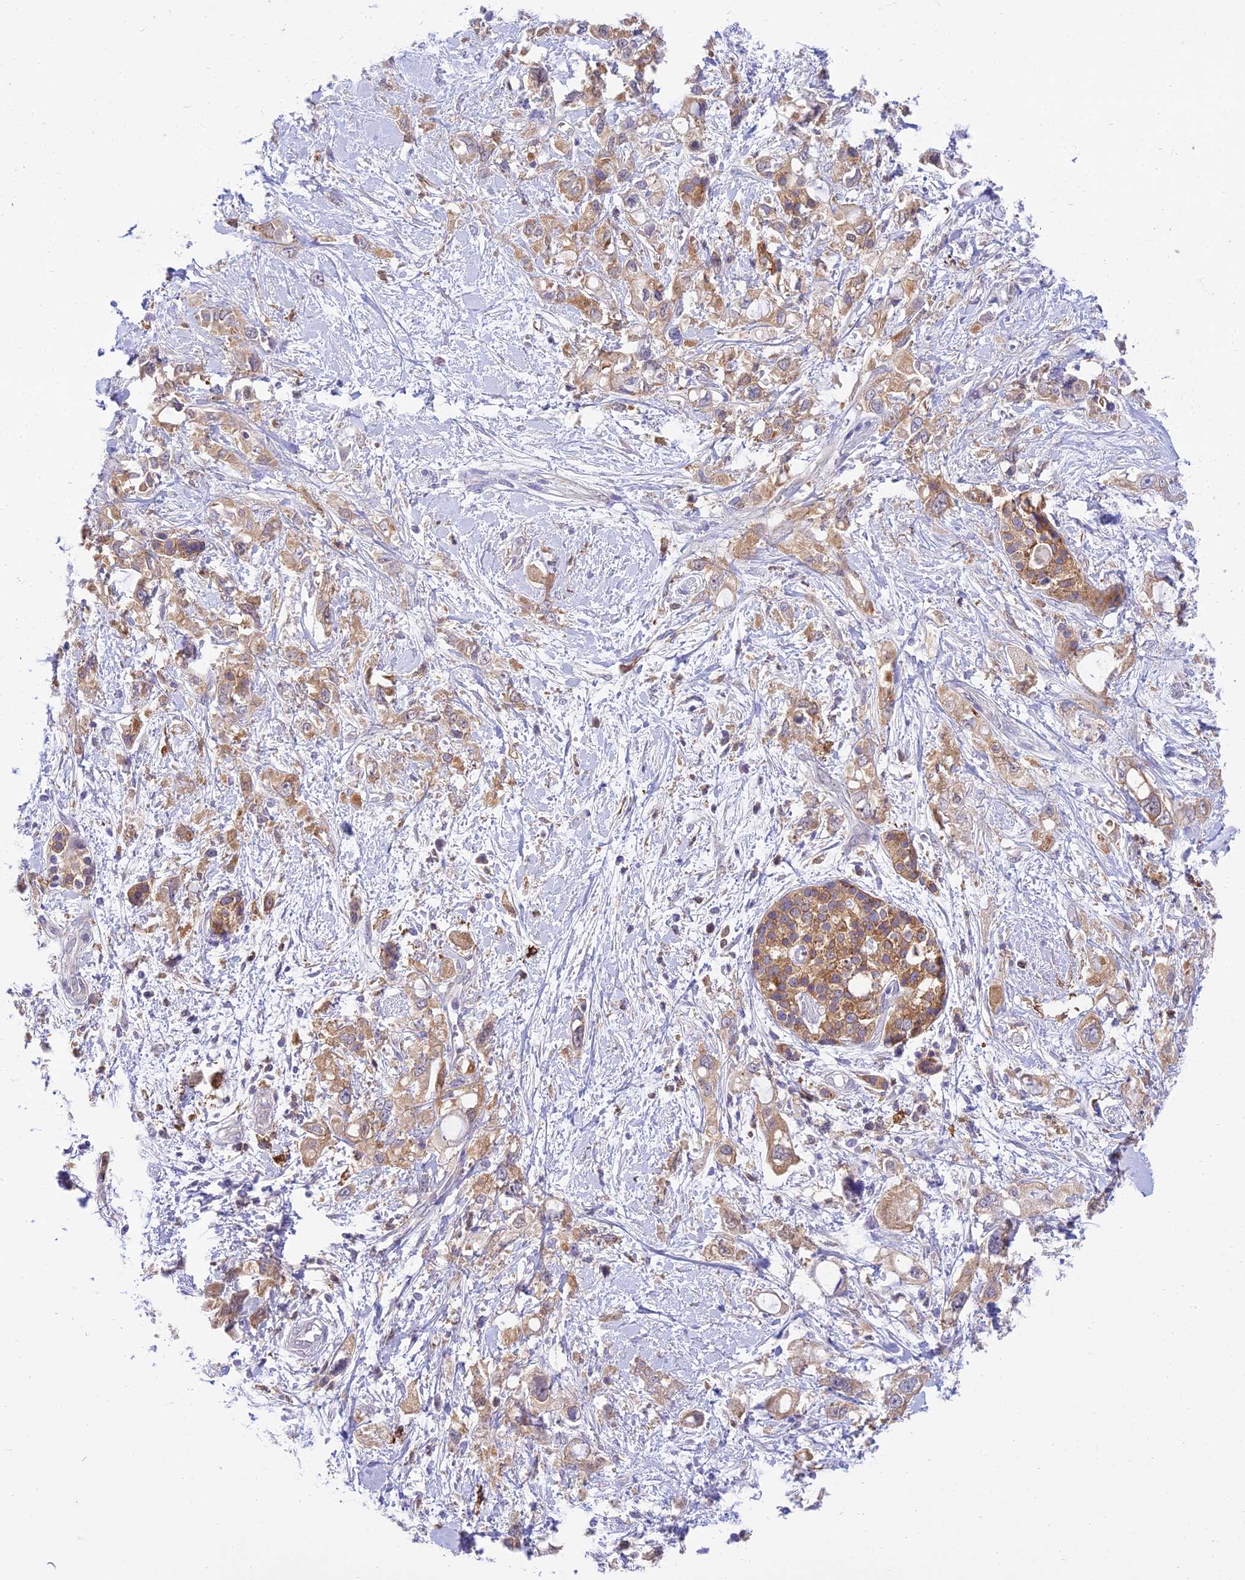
{"staining": {"intensity": "weak", "quantity": ">75%", "location": "cytoplasmic/membranous"}, "tissue": "pancreatic cancer", "cell_type": "Tumor cells", "image_type": "cancer", "snomed": [{"axis": "morphology", "description": "Adenocarcinoma, NOS"}, {"axis": "topography", "description": "Pancreas"}], "caption": "Weak cytoplasmic/membranous positivity is seen in about >75% of tumor cells in pancreatic adenocarcinoma.", "gene": "UBE2G1", "patient": {"sex": "female", "age": 56}}